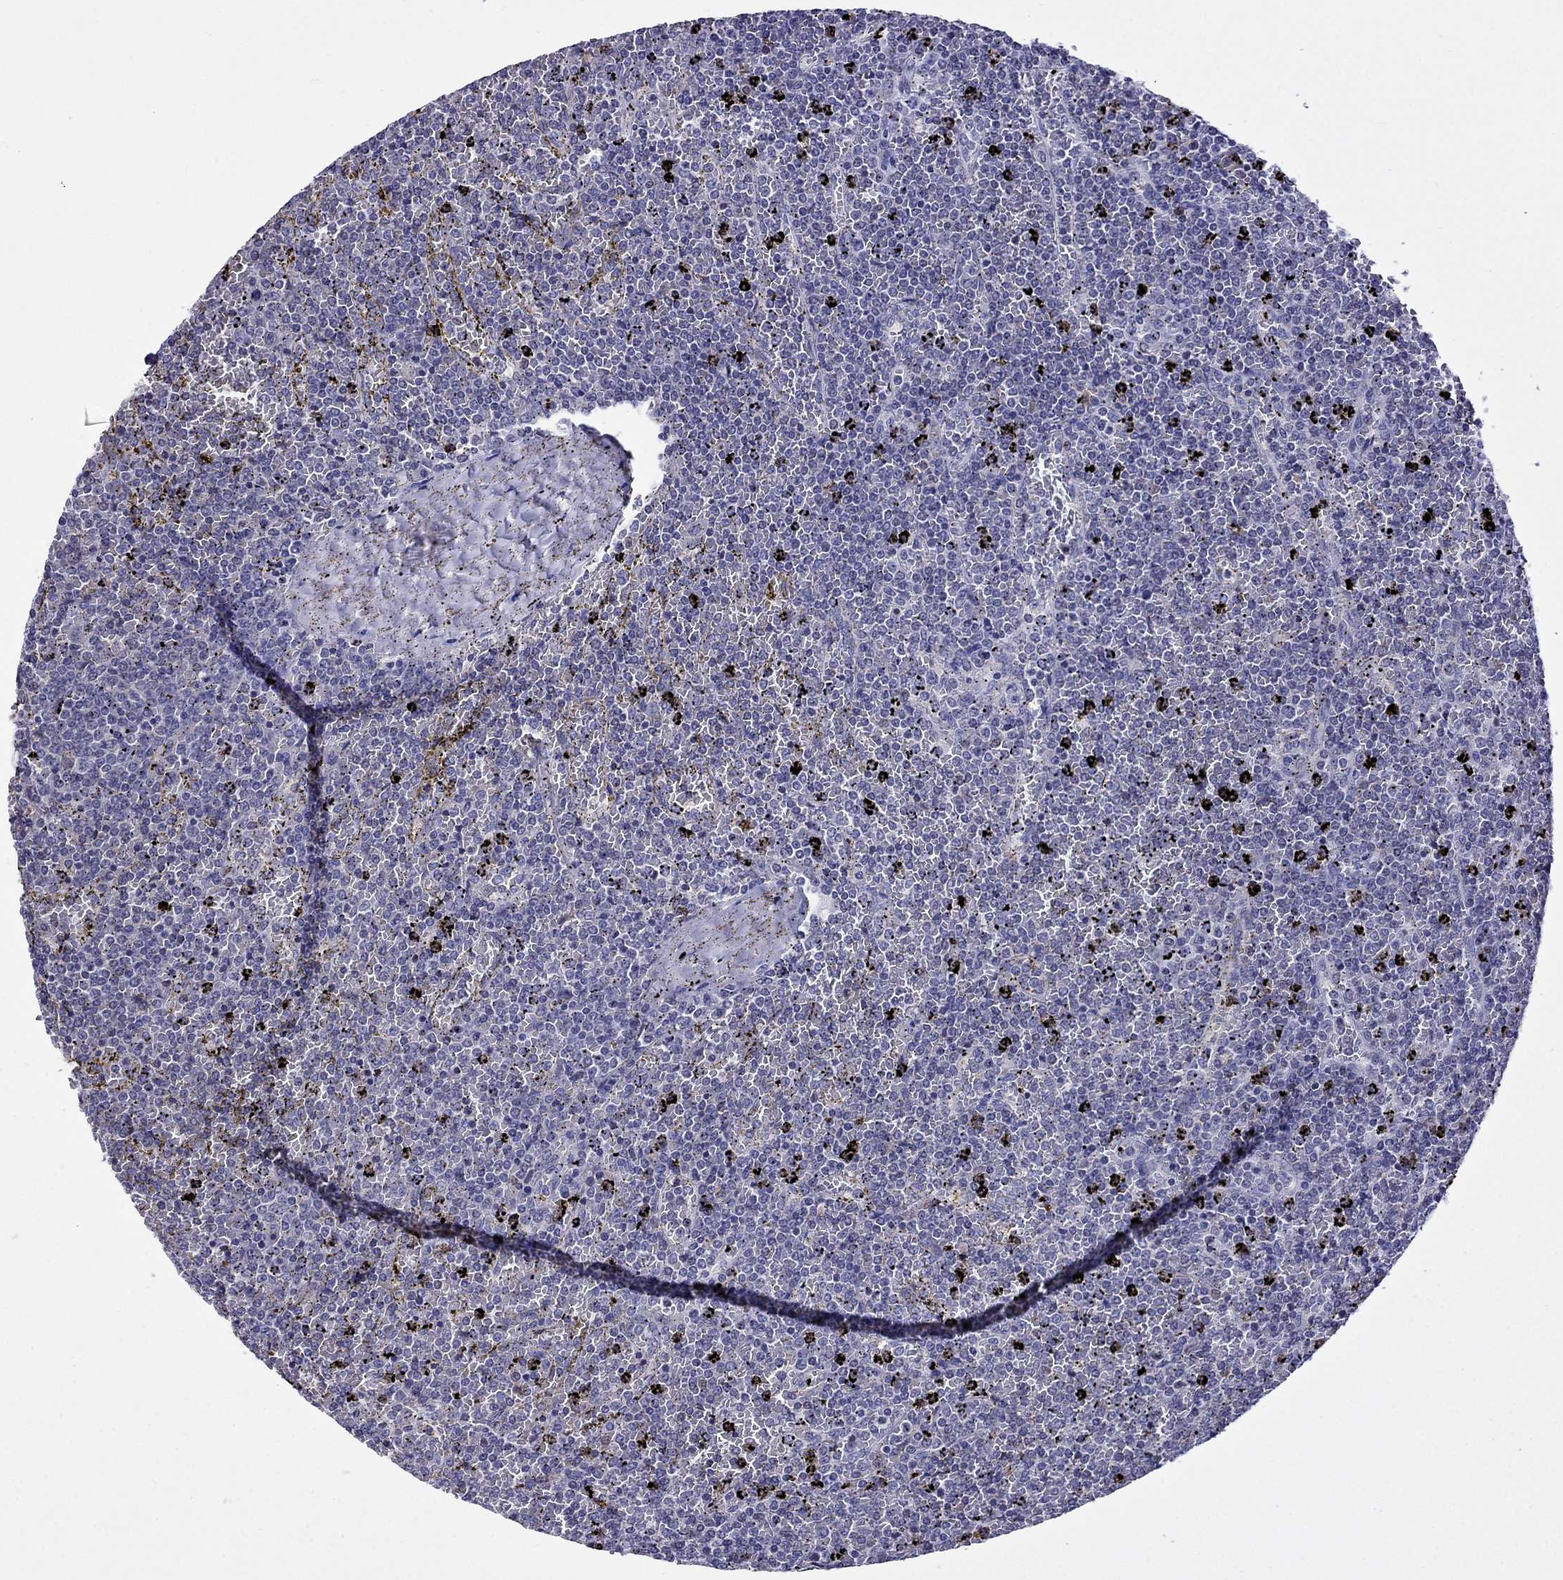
{"staining": {"intensity": "negative", "quantity": "none", "location": "none"}, "tissue": "lymphoma", "cell_type": "Tumor cells", "image_type": "cancer", "snomed": [{"axis": "morphology", "description": "Malignant lymphoma, non-Hodgkin's type, Low grade"}, {"axis": "topography", "description": "Spleen"}], "caption": "The photomicrograph demonstrates no staining of tumor cells in low-grade malignant lymphoma, non-Hodgkin's type.", "gene": "SCG2", "patient": {"sex": "female", "age": 77}}